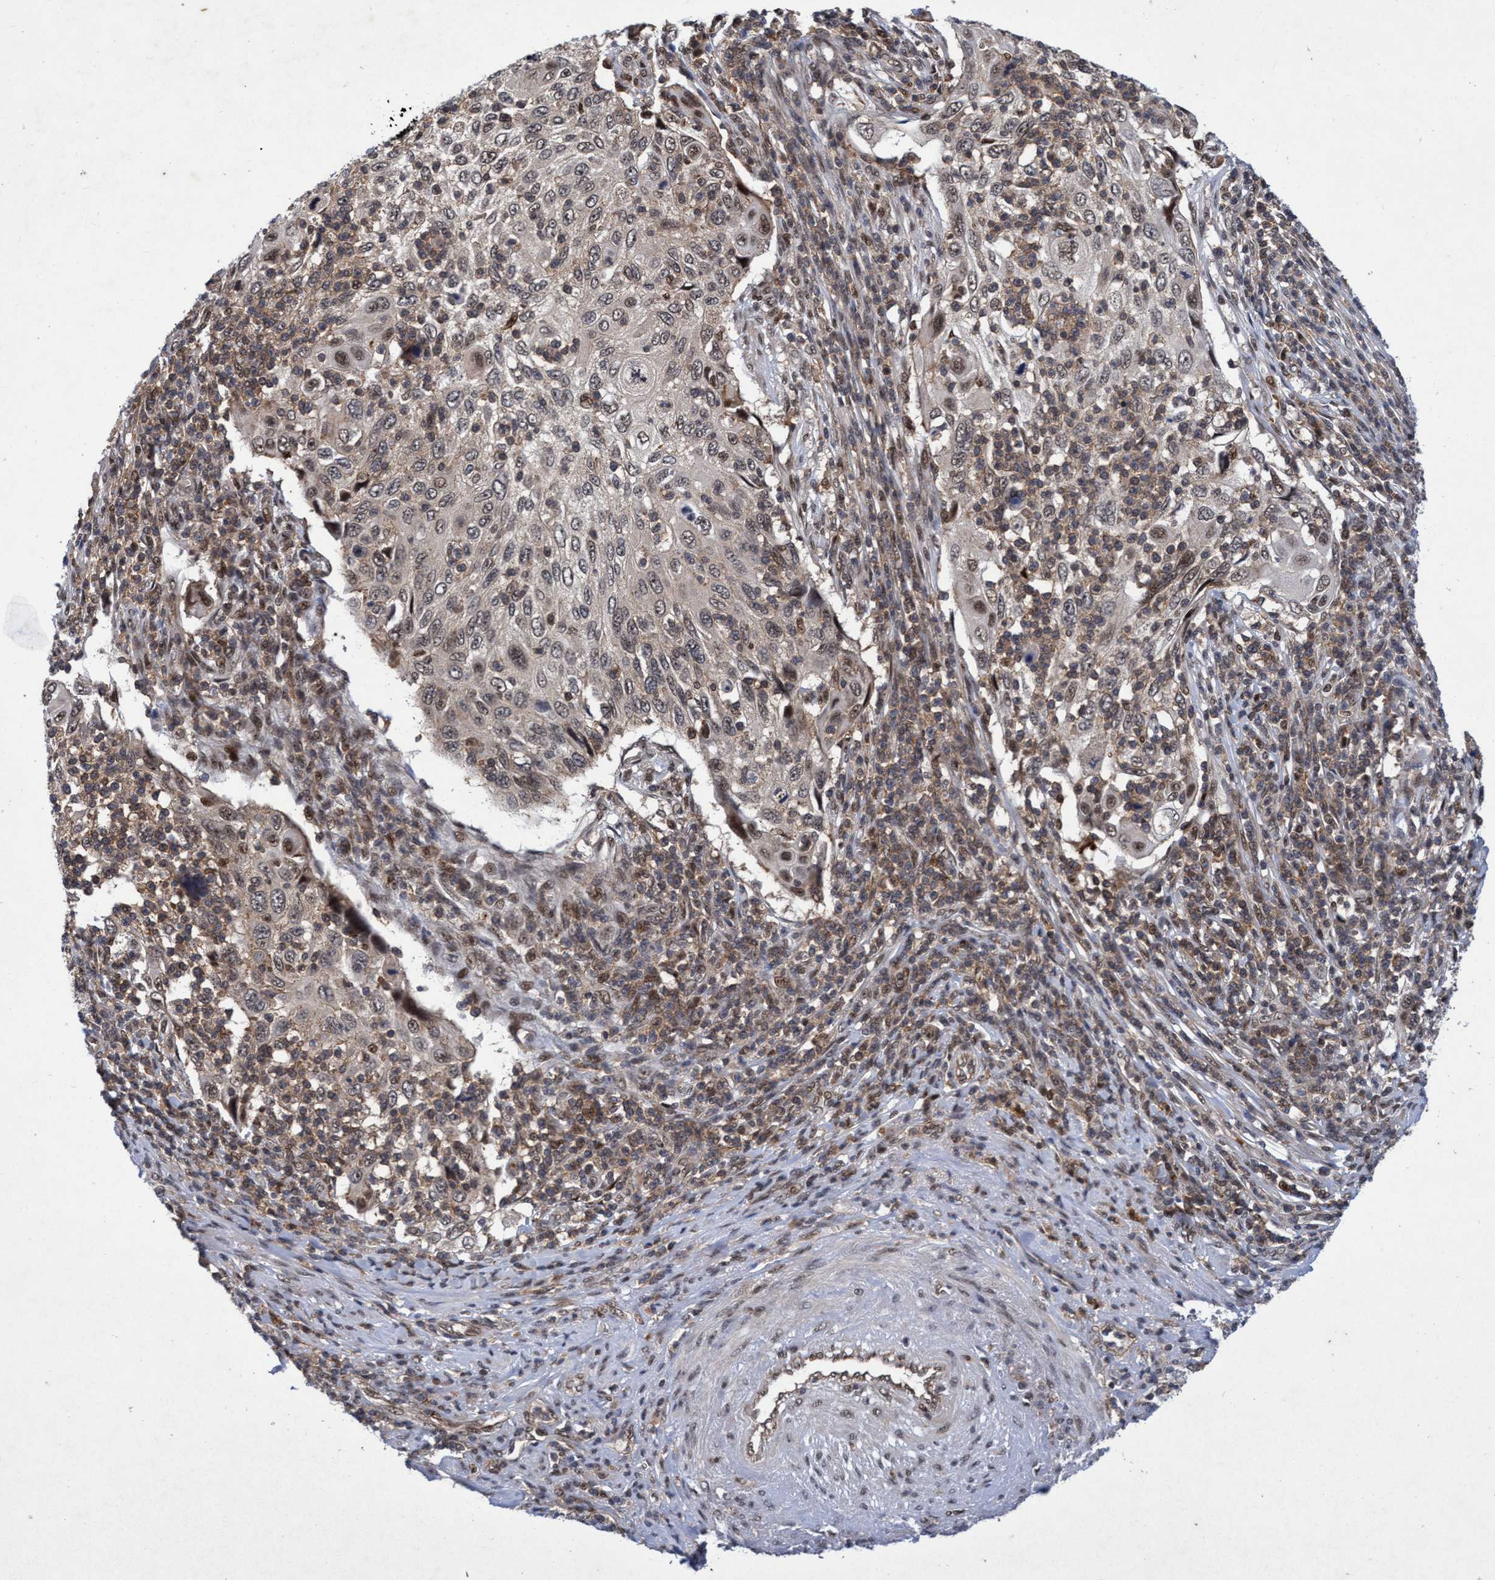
{"staining": {"intensity": "weak", "quantity": "25%-75%", "location": "nuclear"}, "tissue": "cervical cancer", "cell_type": "Tumor cells", "image_type": "cancer", "snomed": [{"axis": "morphology", "description": "Squamous cell carcinoma, NOS"}, {"axis": "topography", "description": "Cervix"}], "caption": "Weak nuclear protein expression is present in approximately 25%-75% of tumor cells in cervical cancer (squamous cell carcinoma). (Stains: DAB (3,3'-diaminobenzidine) in brown, nuclei in blue, Microscopy: brightfield microscopy at high magnification).", "gene": "GTF2F1", "patient": {"sex": "female", "age": 70}}